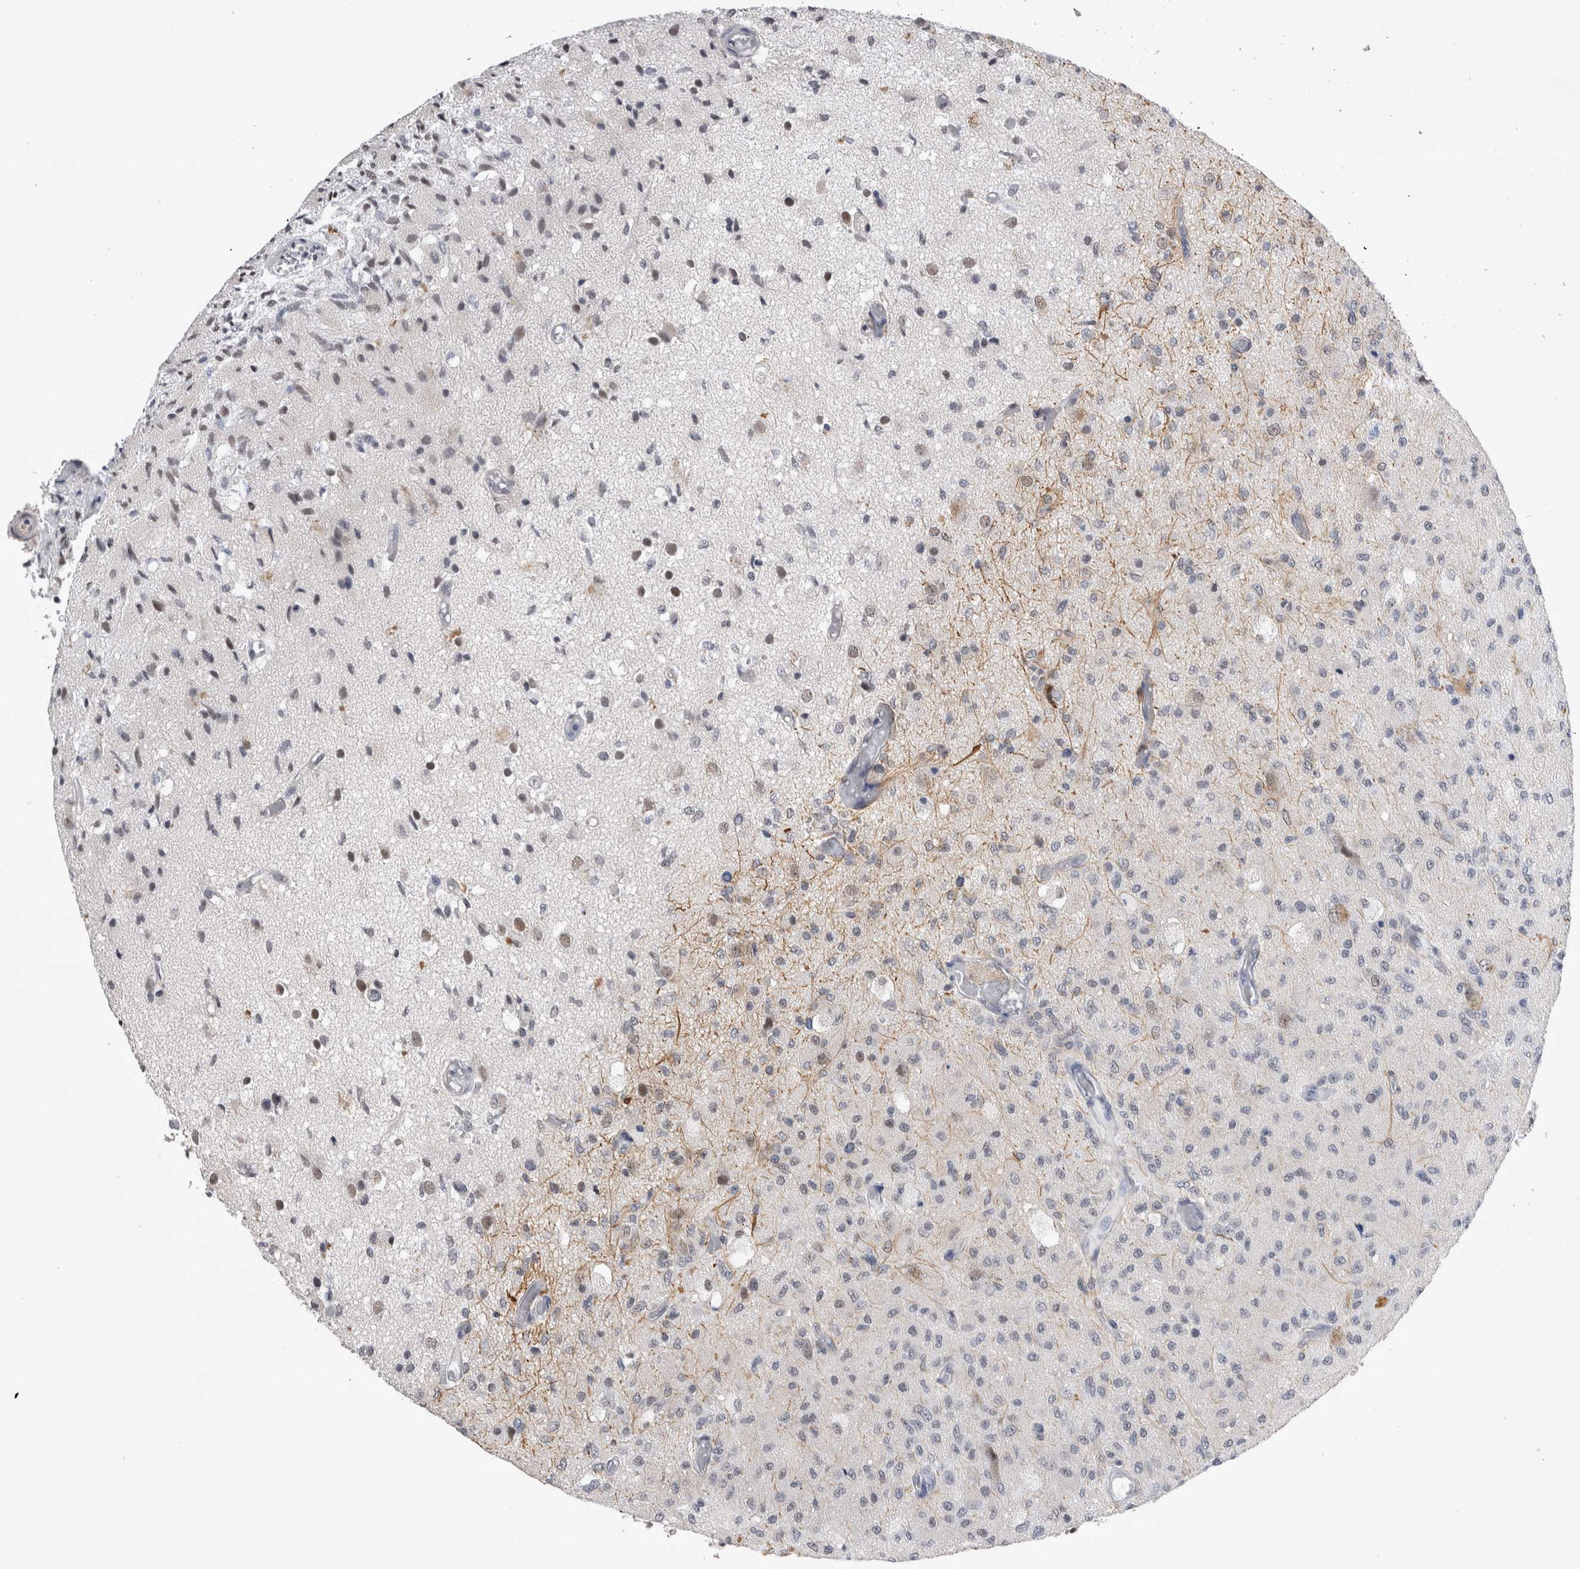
{"staining": {"intensity": "negative", "quantity": "none", "location": "none"}, "tissue": "glioma", "cell_type": "Tumor cells", "image_type": "cancer", "snomed": [{"axis": "morphology", "description": "Normal tissue, NOS"}, {"axis": "morphology", "description": "Glioma, malignant, High grade"}, {"axis": "topography", "description": "Cerebral cortex"}], "caption": "IHC micrograph of malignant high-grade glioma stained for a protein (brown), which shows no staining in tumor cells. Brightfield microscopy of IHC stained with DAB (brown) and hematoxylin (blue), captured at high magnification.", "gene": "RBM6", "patient": {"sex": "male", "age": 77}}